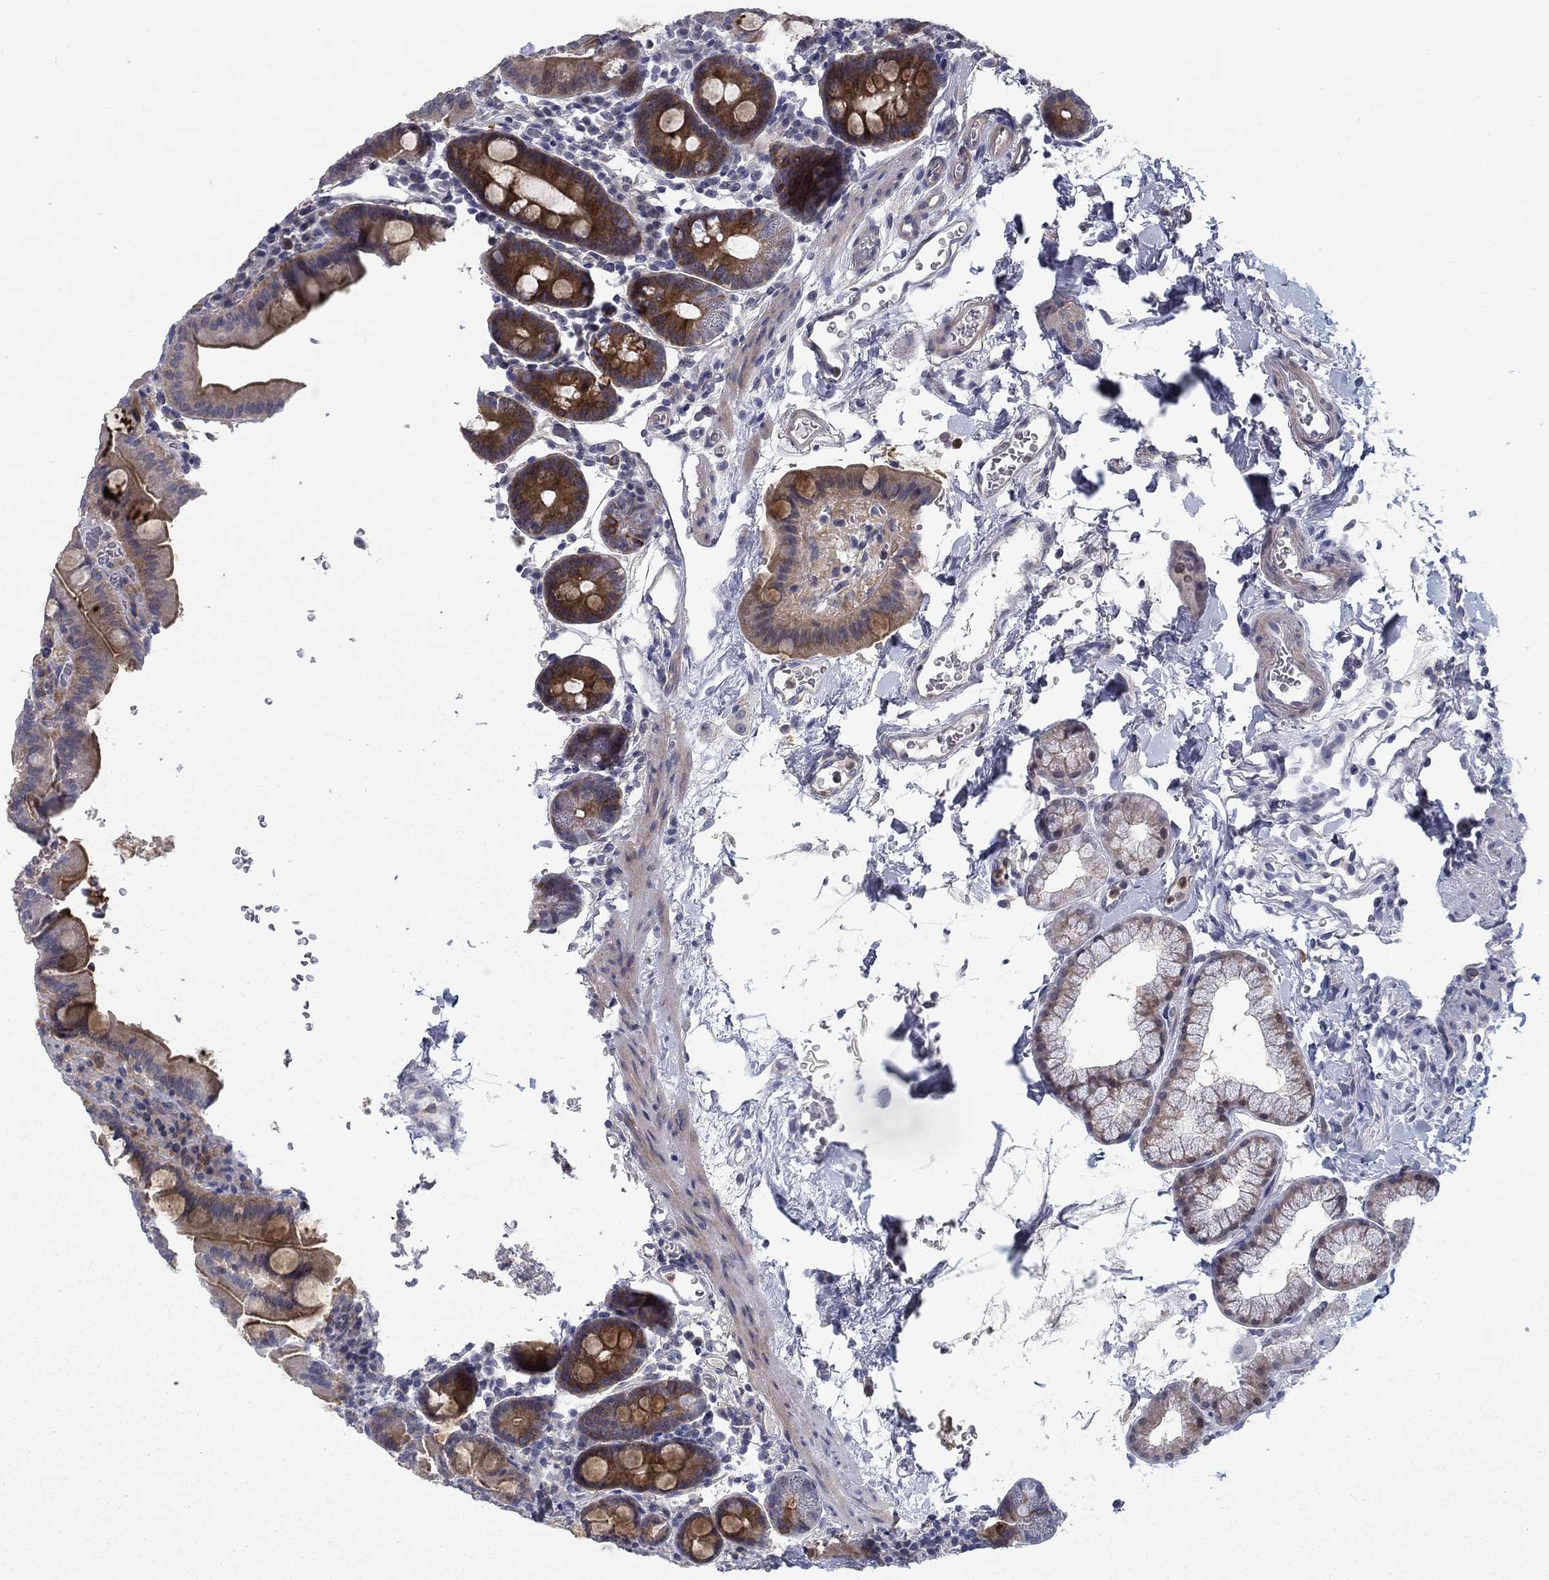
{"staining": {"intensity": "strong", "quantity": "25%-75%", "location": "cytoplasmic/membranous"}, "tissue": "duodenum", "cell_type": "Glandular cells", "image_type": "normal", "snomed": [{"axis": "morphology", "description": "Normal tissue, NOS"}, {"axis": "topography", "description": "Duodenum"}], "caption": "A high amount of strong cytoplasmic/membranous expression is appreciated in about 25%-75% of glandular cells in benign duodenum.", "gene": "KIF15", "patient": {"sex": "male", "age": 59}}